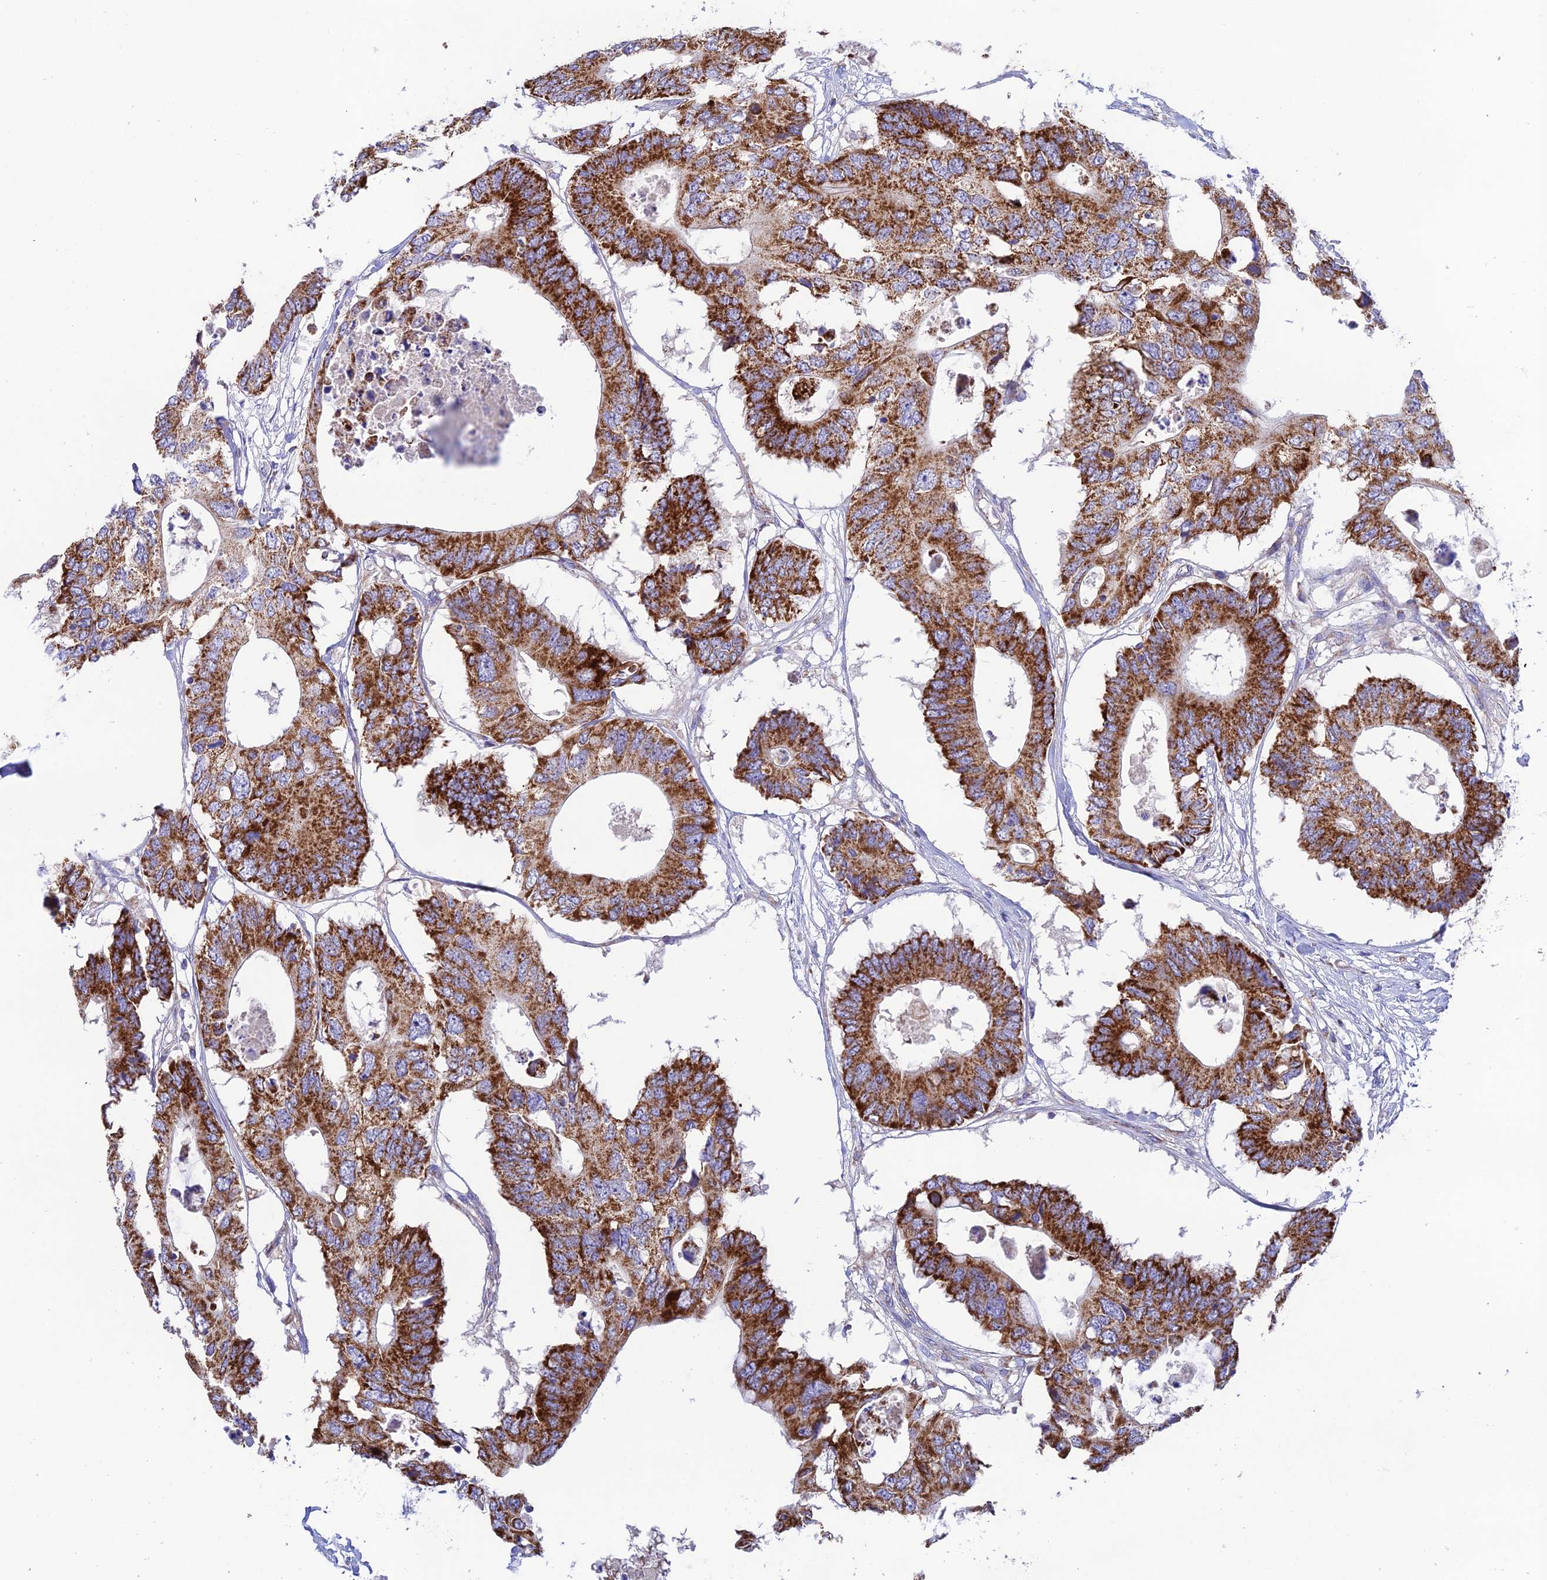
{"staining": {"intensity": "strong", "quantity": ">75%", "location": "cytoplasmic/membranous"}, "tissue": "colorectal cancer", "cell_type": "Tumor cells", "image_type": "cancer", "snomed": [{"axis": "morphology", "description": "Adenocarcinoma, NOS"}, {"axis": "topography", "description": "Colon"}], "caption": "This is an image of immunohistochemistry staining of adenocarcinoma (colorectal), which shows strong expression in the cytoplasmic/membranous of tumor cells.", "gene": "HSDL2", "patient": {"sex": "male", "age": 71}}